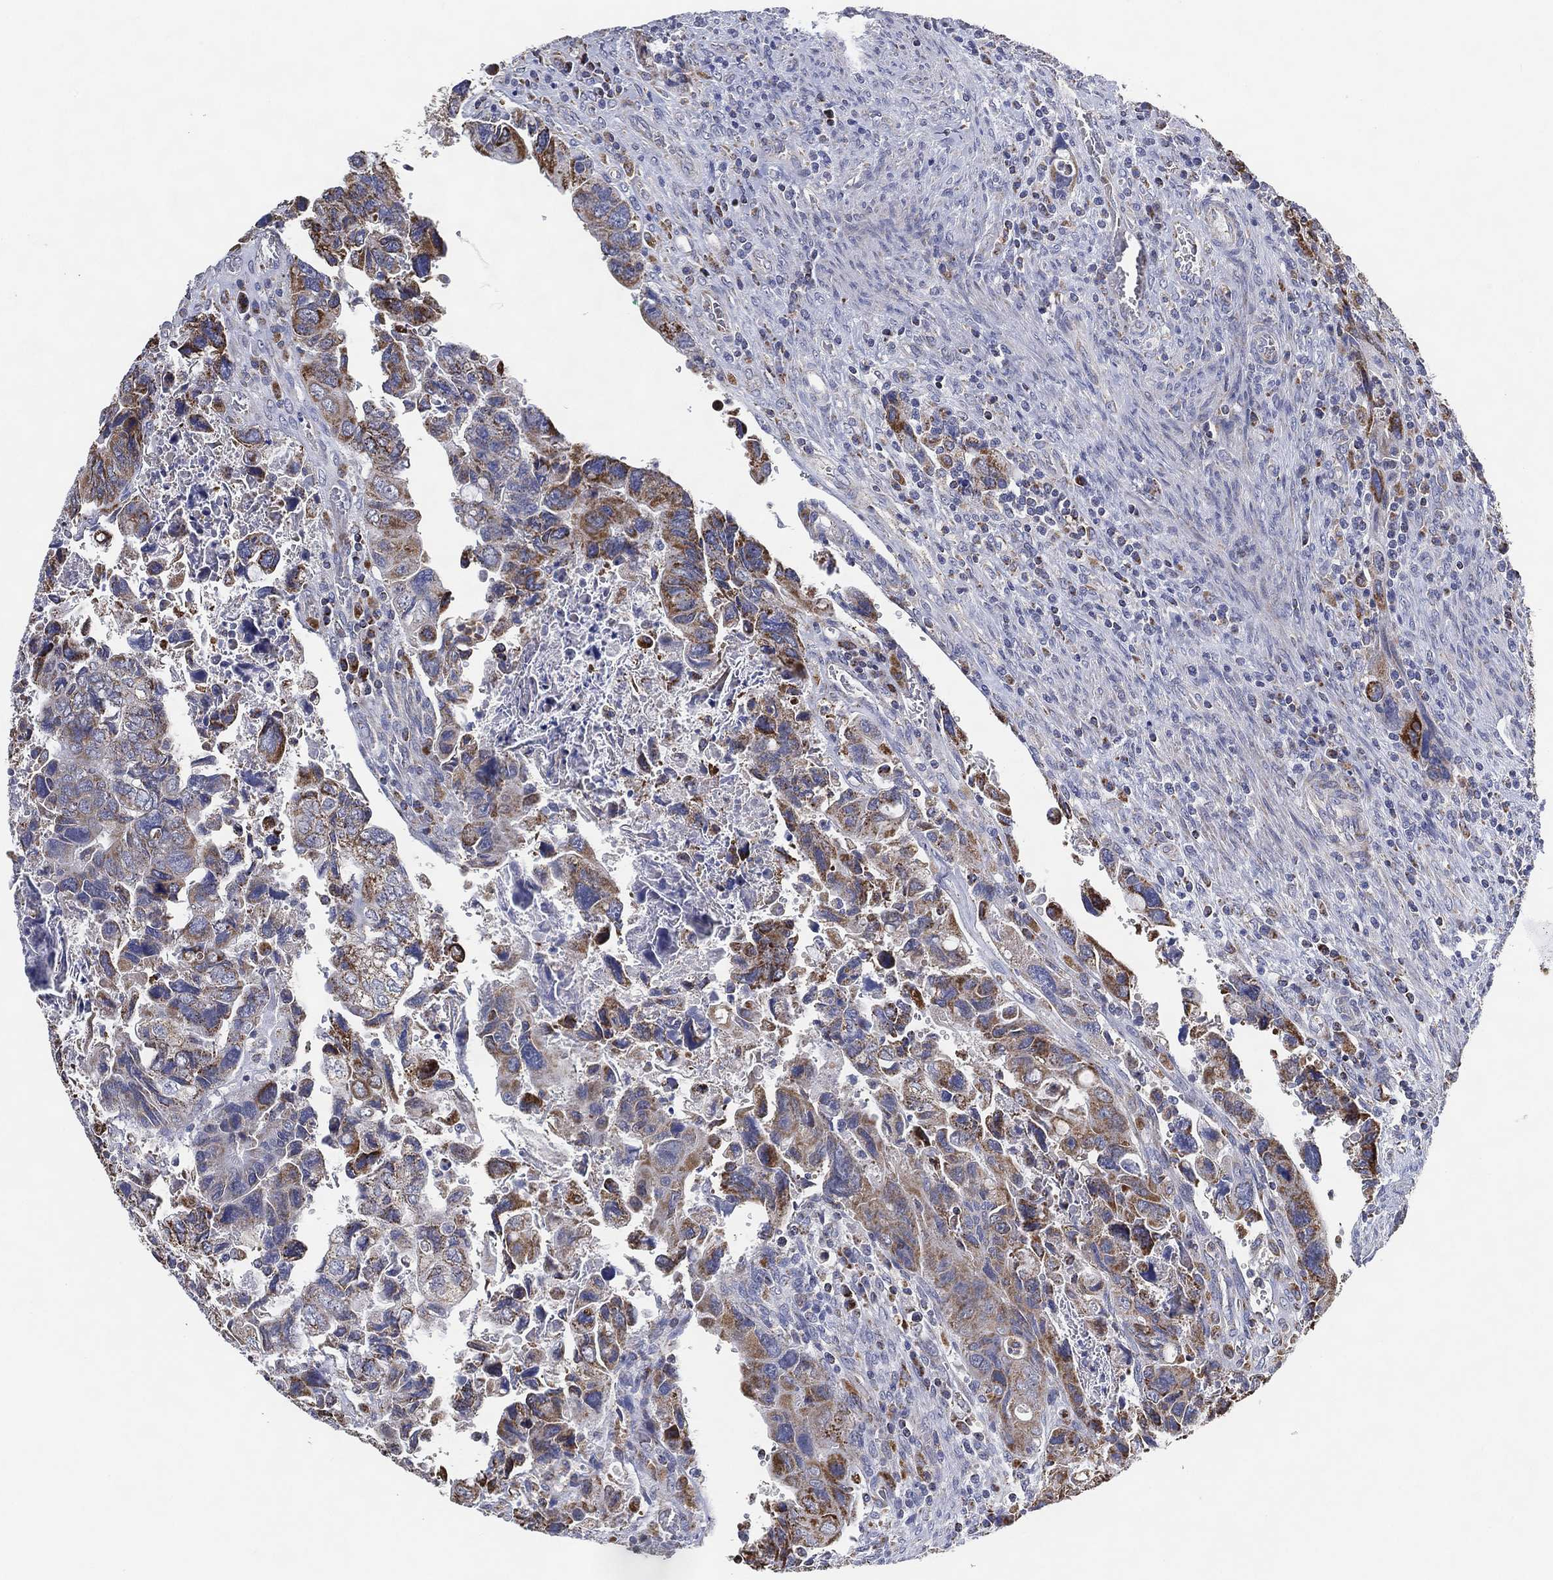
{"staining": {"intensity": "moderate", "quantity": "<25%", "location": "cytoplasmic/membranous"}, "tissue": "colorectal cancer", "cell_type": "Tumor cells", "image_type": "cancer", "snomed": [{"axis": "morphology", "description": "Adenocarcinoma, NOS"}, {"axis": "topography", "description": "Rectum"}], "caption": "Brown immunohistochemical staining in human adenocarcinoma (colorectal) reveals moderate cytoplasmic/membranous staining in about <25% of tumor cells.", "gene": "GCAT", "patient": {"sex": "male", "age": 62}}